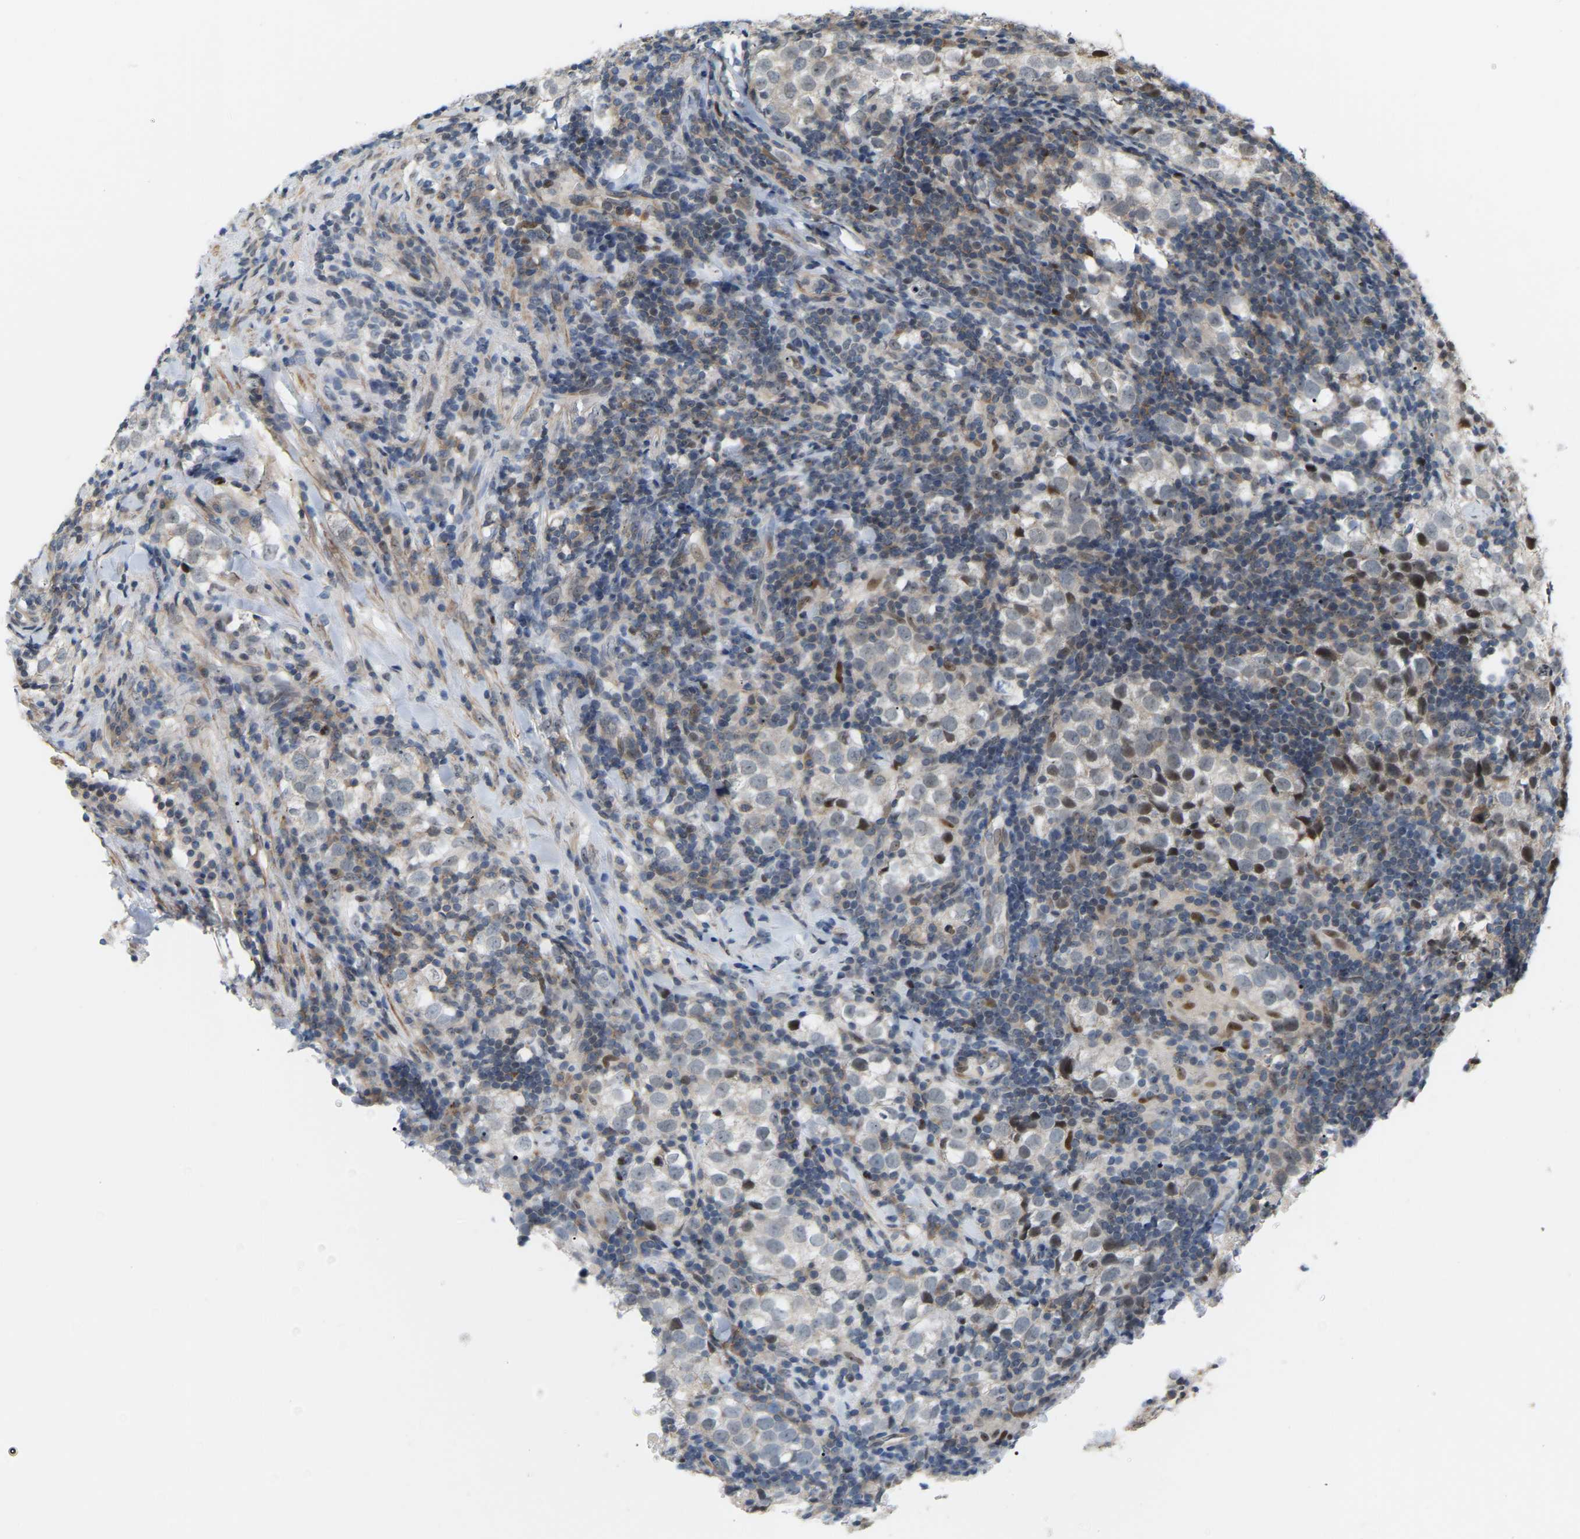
{"staining": {"intensity": "negative", "quantity": "none", "location": "none"}, "tissue": "testis cancer", "cell_type": "Tumor cells", "image_type": "cancer", "snomed": [{"axis": "morphology", "description": "Seminoma, NOS"}, {"axis": "morphology", "description": "Carcinoma, Embryonal, NOS"}, {"axis": "topography", "description": "Testis"}], "caption": "The image exhibits no significant expression in tumor cells of embryonal carcinoma (testis).", "gene": "CROT", "patient": {"sex": "male", "age": 36}}